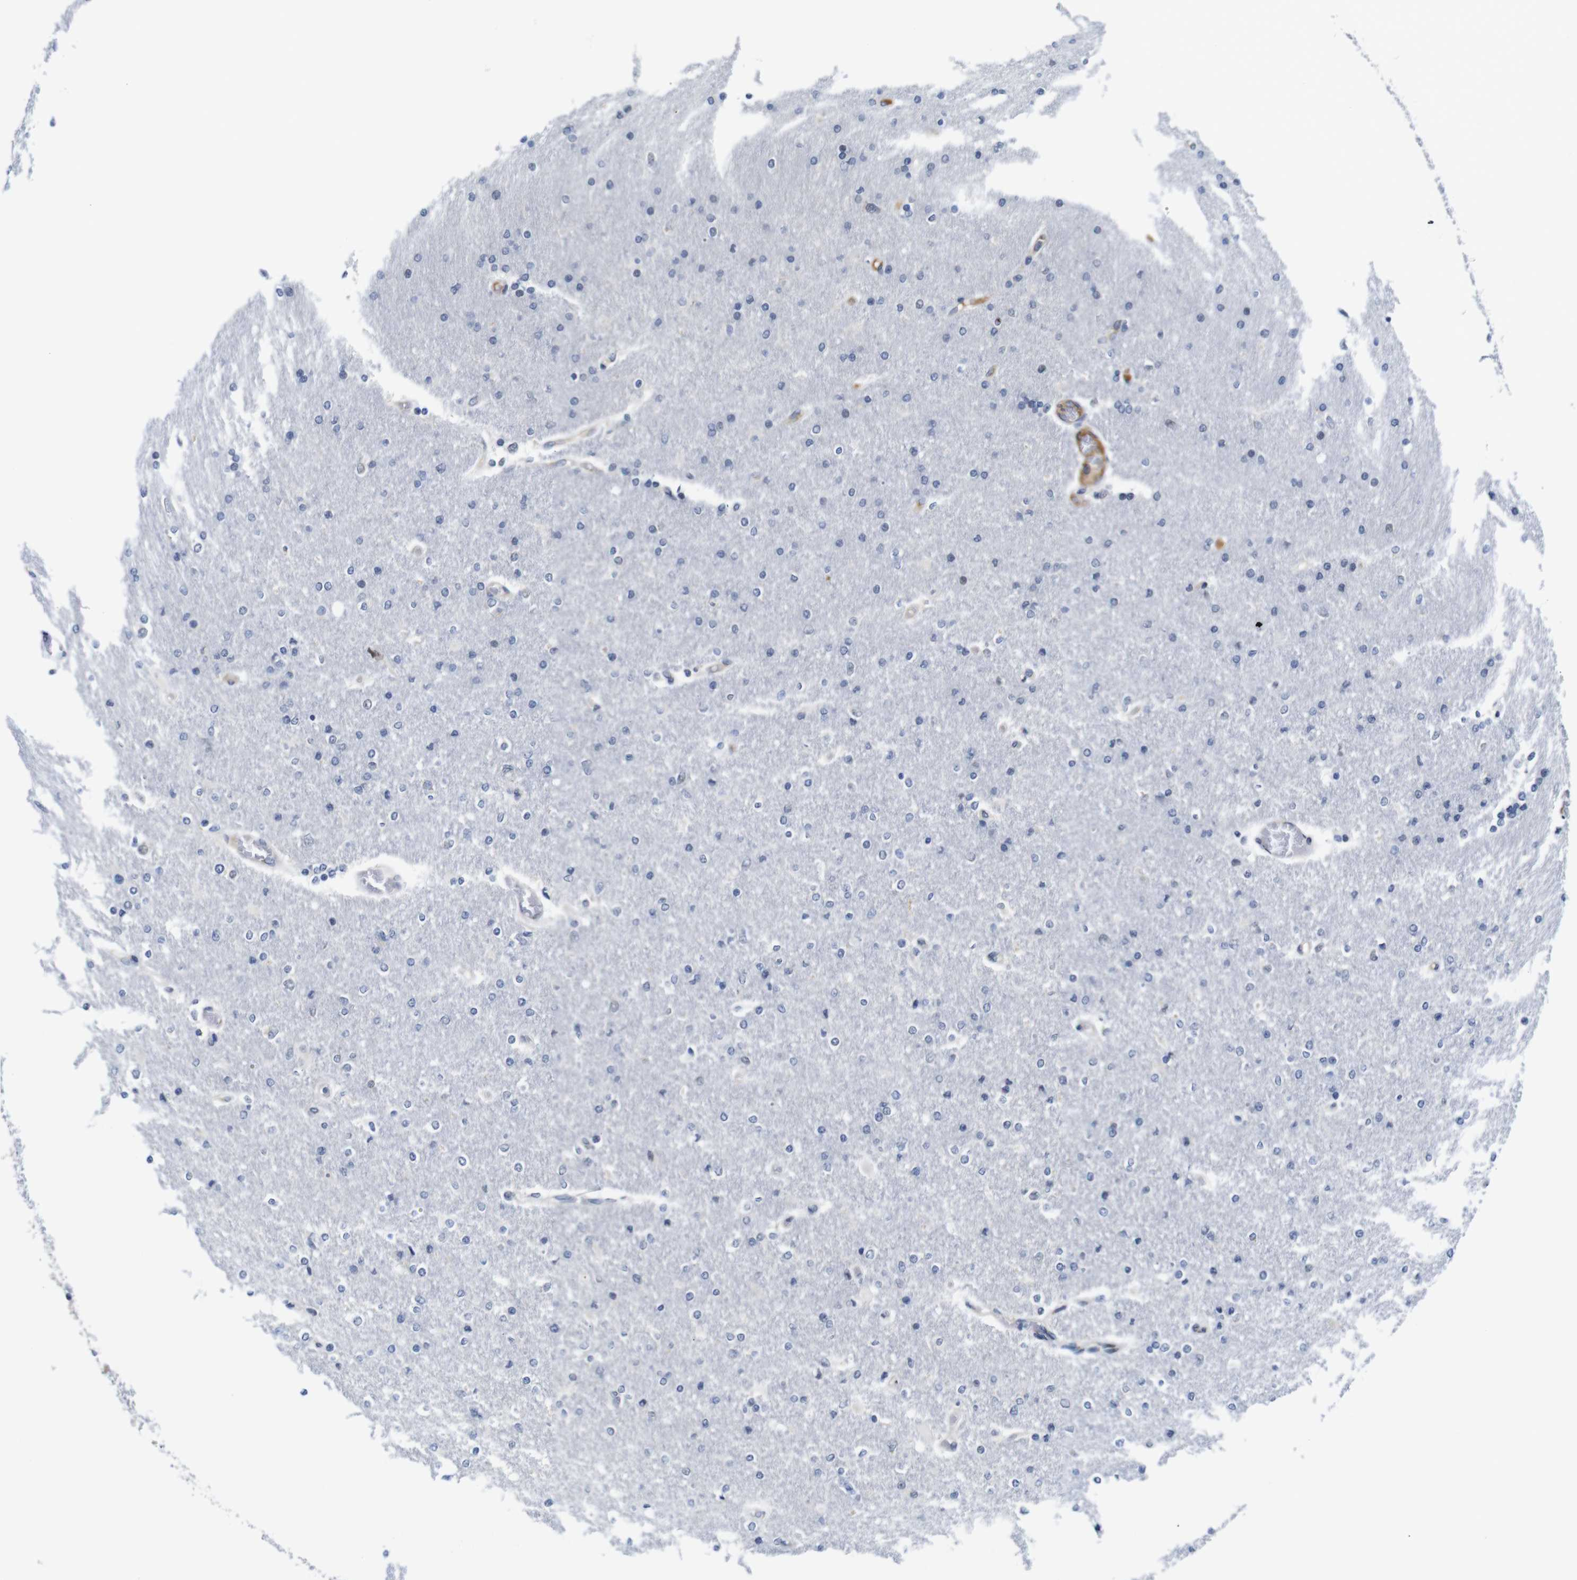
{"staining": {"intensity": "negative", "quantity": "none", "location": "none"}, "tissue": "glioma", "cell_type": "Tumor cells", "image_type": "cancer", "snomed": [{"axis": "morphology", "description": "Glioma, malignant, High grade"}, {"axis": "topography", "description": "Cerebral cortex"}], "caption": "Glioma was stained to show a protein in brown. There is no significant staining in tumor cells. The staining was performed using DAB to visualize the protein expression in brown, while the nuclei were stained in blue with hematoxylin (Magnification: 20x).", "gene": "FURIN", "patient": {"sex": "female", "age": 36}}